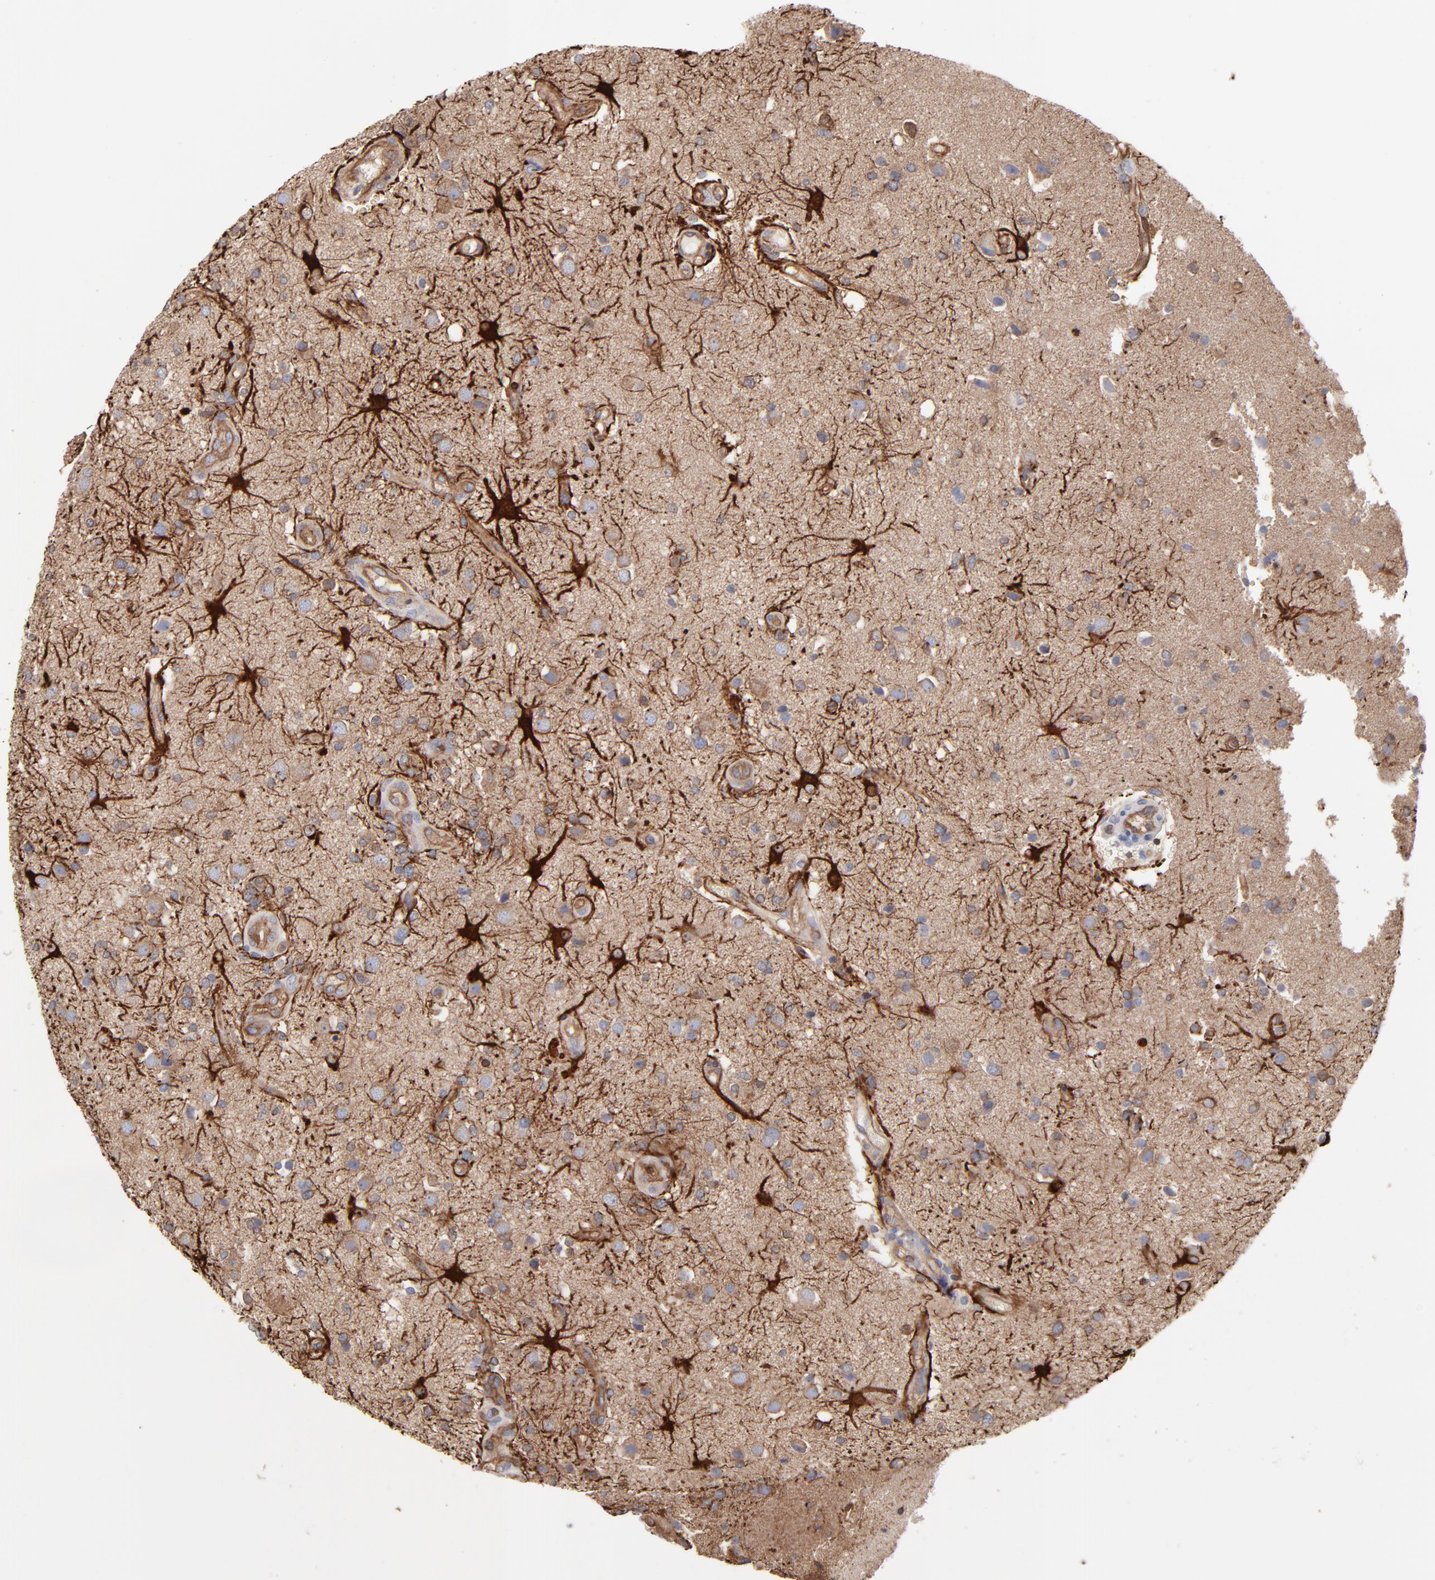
{"staining": {"intensity": "negative", "quantity": "none", "location": "none"}, "tissue": "glioma", "cell_type": "Tumor cells", "image_type": "cancer", "snomed": [{"axis": "morphology", "description": "Normal tissue, NOS"}, {"axis": "morphology", "description": "Glioma, malignant, High grade"}, {"axis": "topography", "description": "Cerebral cortex"}], "caption": "Tumor cells are negative for protein expression in human glioma. (DAB (3,3'-diaminobenzidine) immunohistochemistry visualized using brightfield microscopy, high magnification).", "gene": "PXN", "patient": {"sex": "male", "age": 75}}